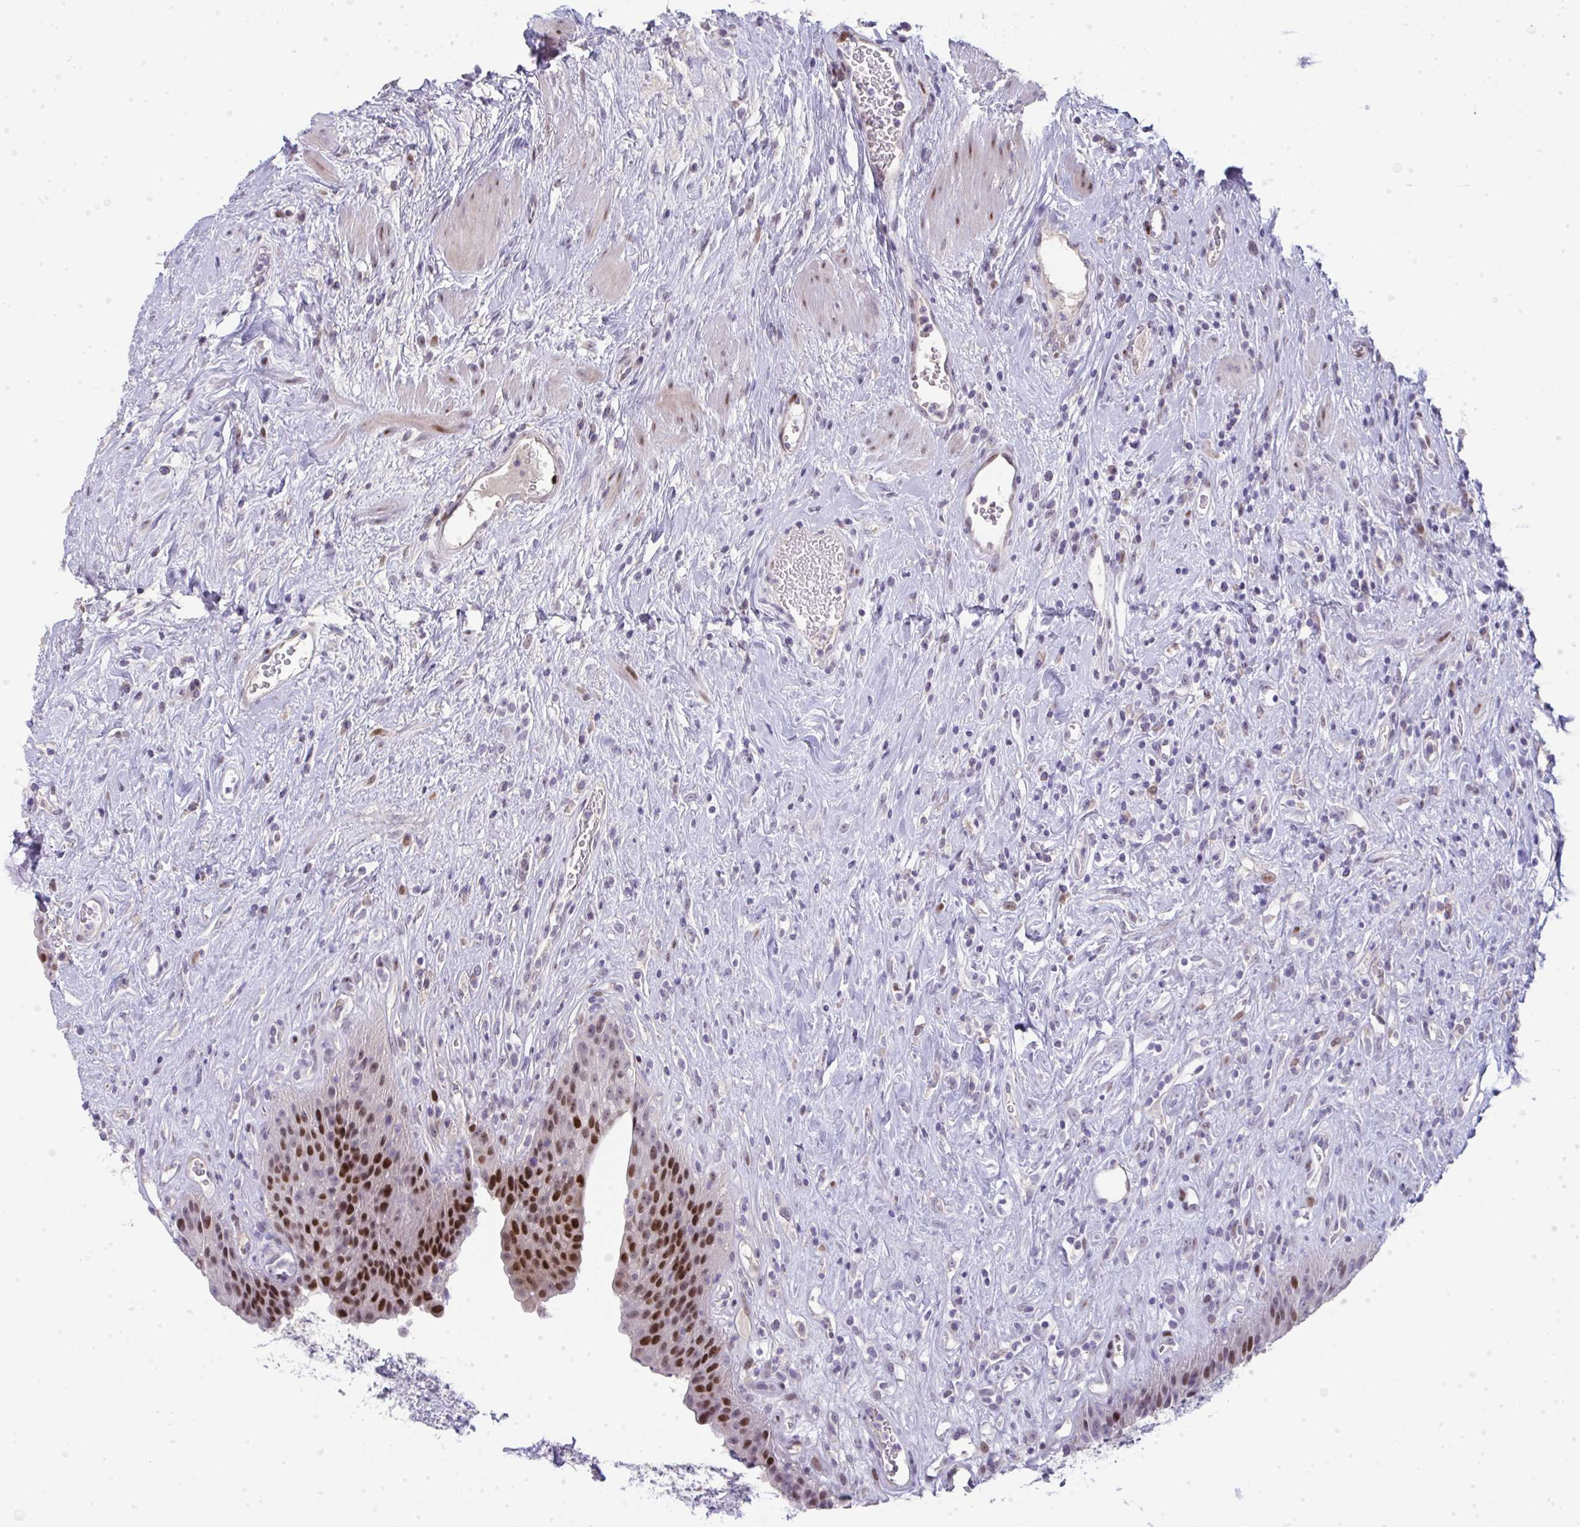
{"staining": {"intensity": "strong", "quantity": "25%-75%", "location": "nuclear"}, "tissue": "urinary bladder", "cell_type": "Urothelial cells", "image_type": "normal", "snomed": [{"axis": "morphology", "description": "Normal tissue, NOS"}, {"axis": "topography", "description": "Urinary bladder"}], "caption": "The histopathology image demonstrates staining of normal urinary bladder, revealing strong nuclear protein staining (brown color) within urothelial cells.", "gene": "GALNT16", "patient": {"sex": "female", "age": 56}}